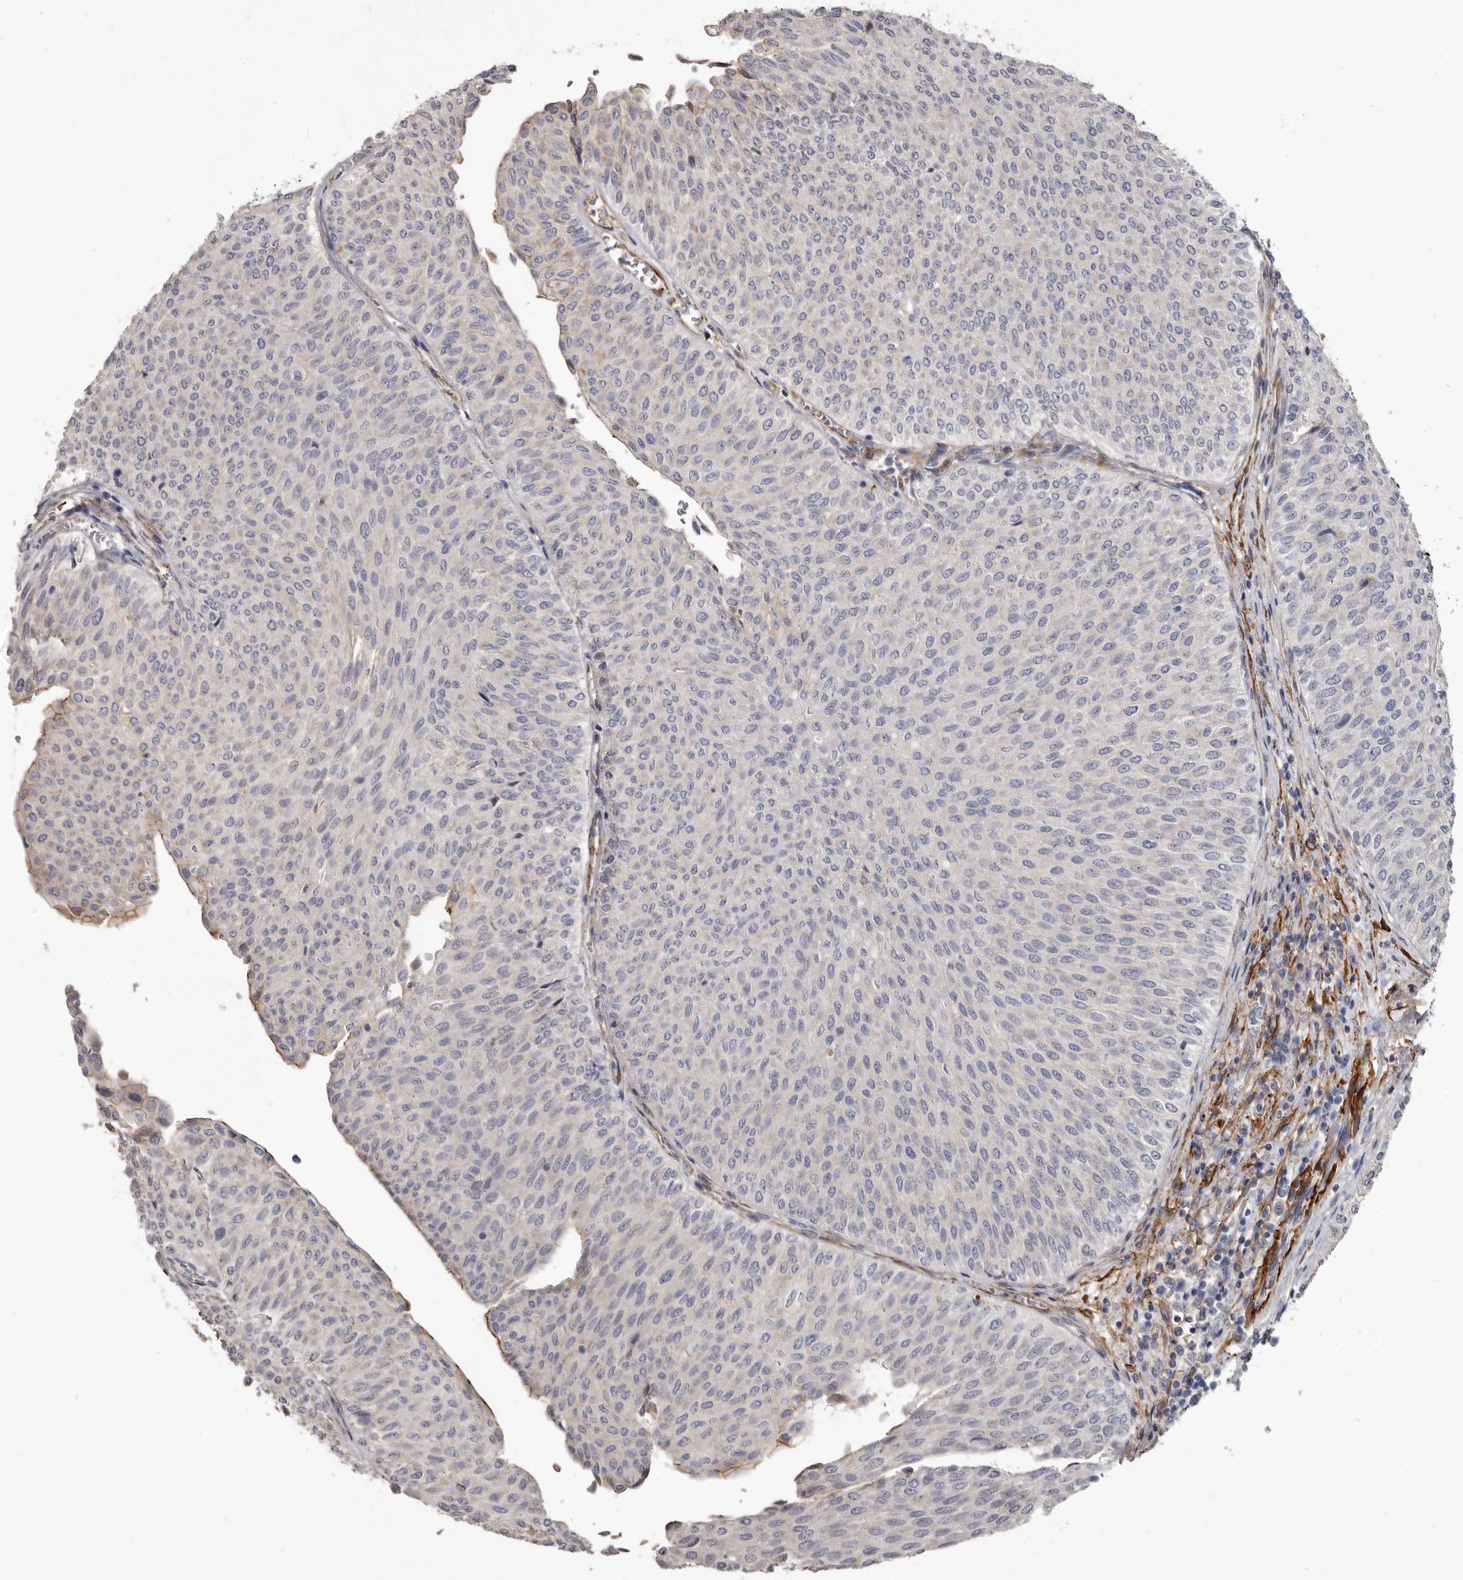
{"staining": {"intensity": "negative", "quantity": "none", "location": "none"}, "tissue": "urothelial cancer", "cell_type": "Tumor cells", "image_type": "cancer", "snomed": [{"axis": "morphology", "description": "Urothelial carcinoma, Low grade"}, {"axis": "topography", "description": "Urinary bladder"}], "caption": "A high-resolution histopathology image shows immunohistochemistry staining of low-grade urothelial carcinoma, which shows no significant staining in tumor cells.", "gene": "CGN", "patient": {"sex": "male", "age": 78}}